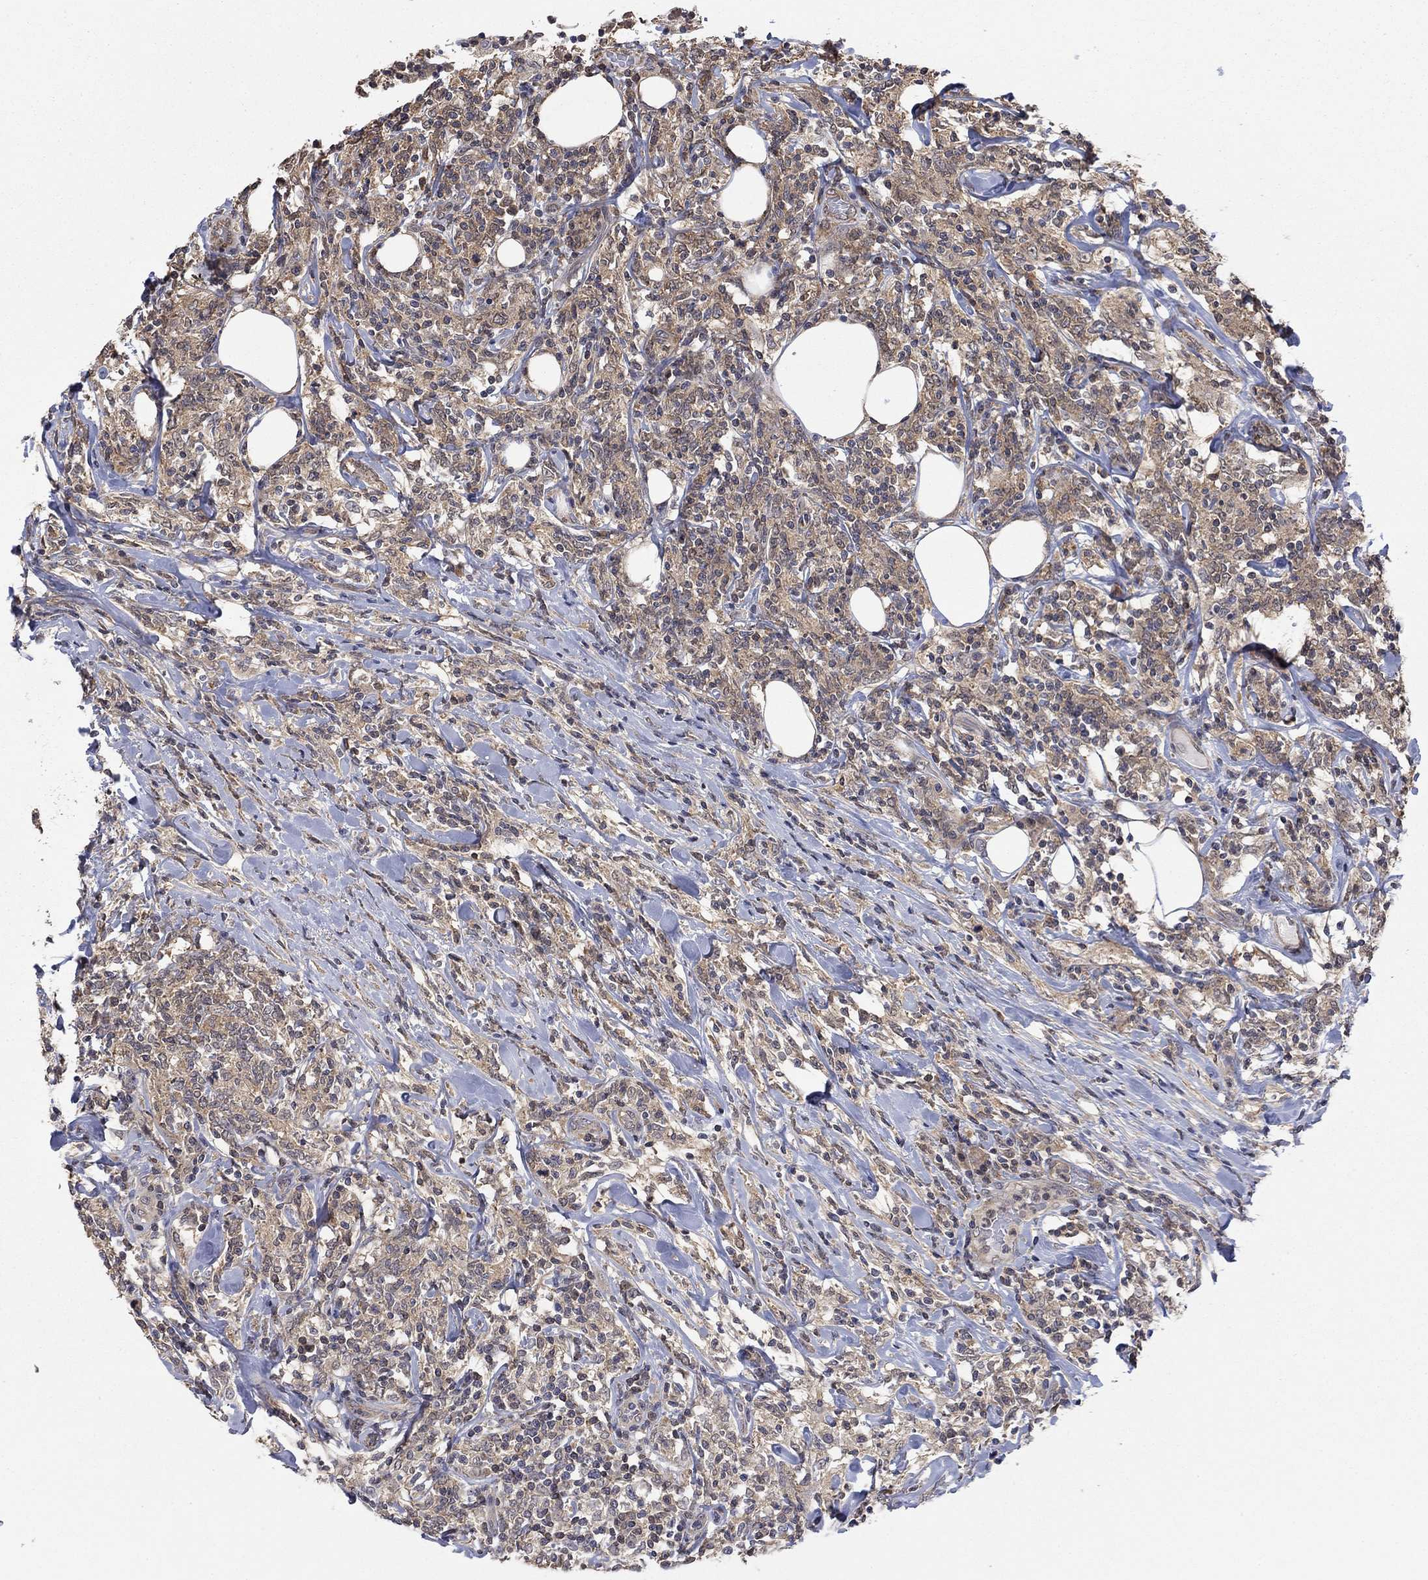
{"staining": {"intensity": "weak", "quantity": ">75%", "location": "cytoplasmic/membranous"}, "tissue": "lymphoma", "cell_type": "Tumor cells", "image_type": "cancer", "snomed": [{"axis": "morphology", "description": "Malignant lymphoma, non-Hodgkin's type, High grade"}, {"axis": "topography", "description": "Lymph node"}], "caption": "Tumor cells reveal low levels of weak cytoplasmic/membranous staining in approximately >75% of cells in human high-grade malignant lymphoma, non-Hodgkin's type.", "gene": "RNF114", "patient": {"sex": "female", "age": 84}}